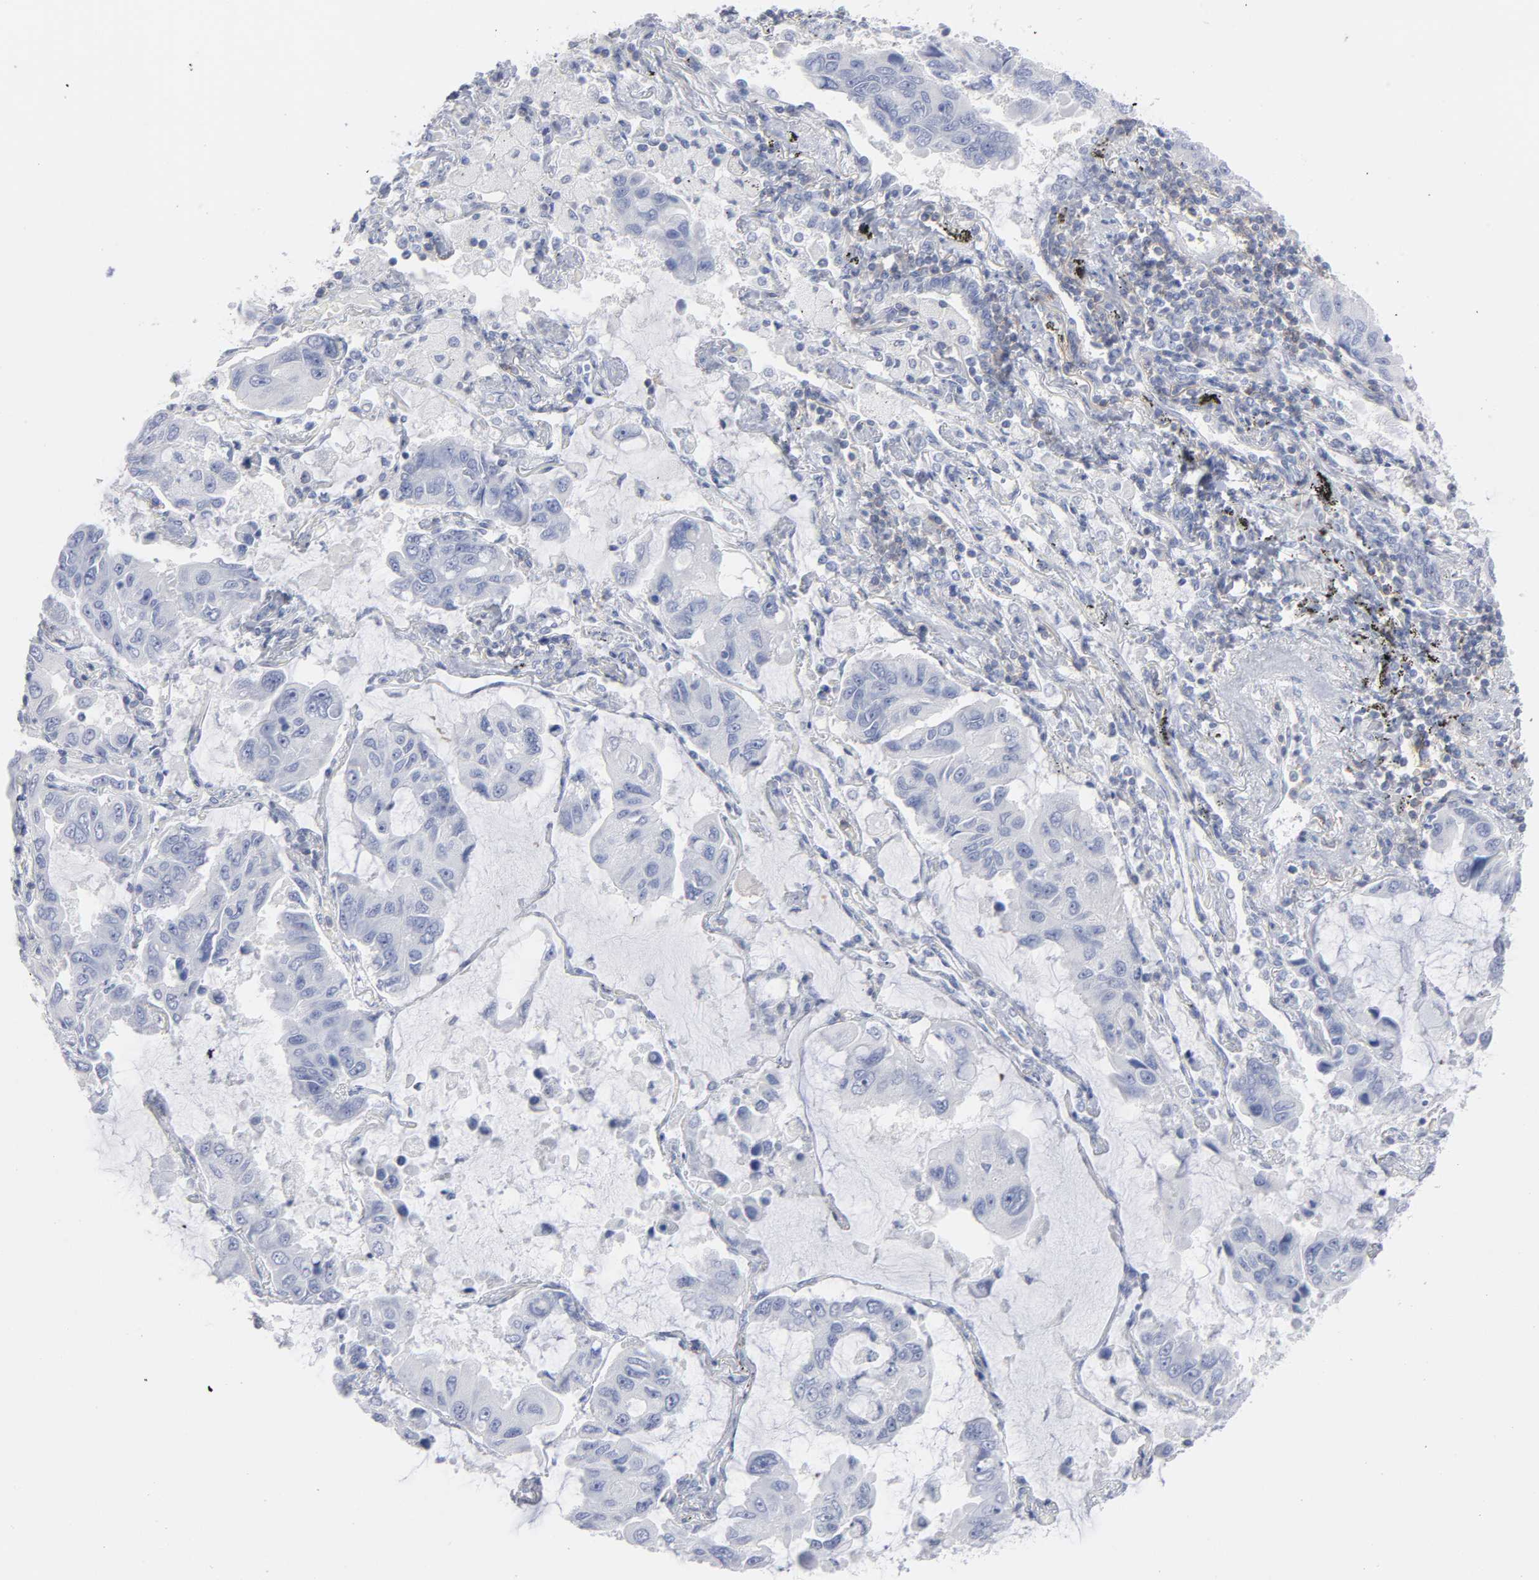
{"staining": {"intensity": "negative", "quantity": "none", "location": "none"}, "tissue": "lung cancer", "cell_type": "Tumor cells", "image_type": "cancer", "snomed": [{"axis": "morphology", "description": "Adenocarcinoma, NOS"}, {"axis": "topography", "description": "Lung"}], "caption": "This histopathology image is of lung adenocarcinoma stained with IHC to label a protein in brown with the nuclei are counter-stained blue. There is no staining in tumor cells.", "gene": "P2RY8", "patient": {"sex": "male", "age": 64}}